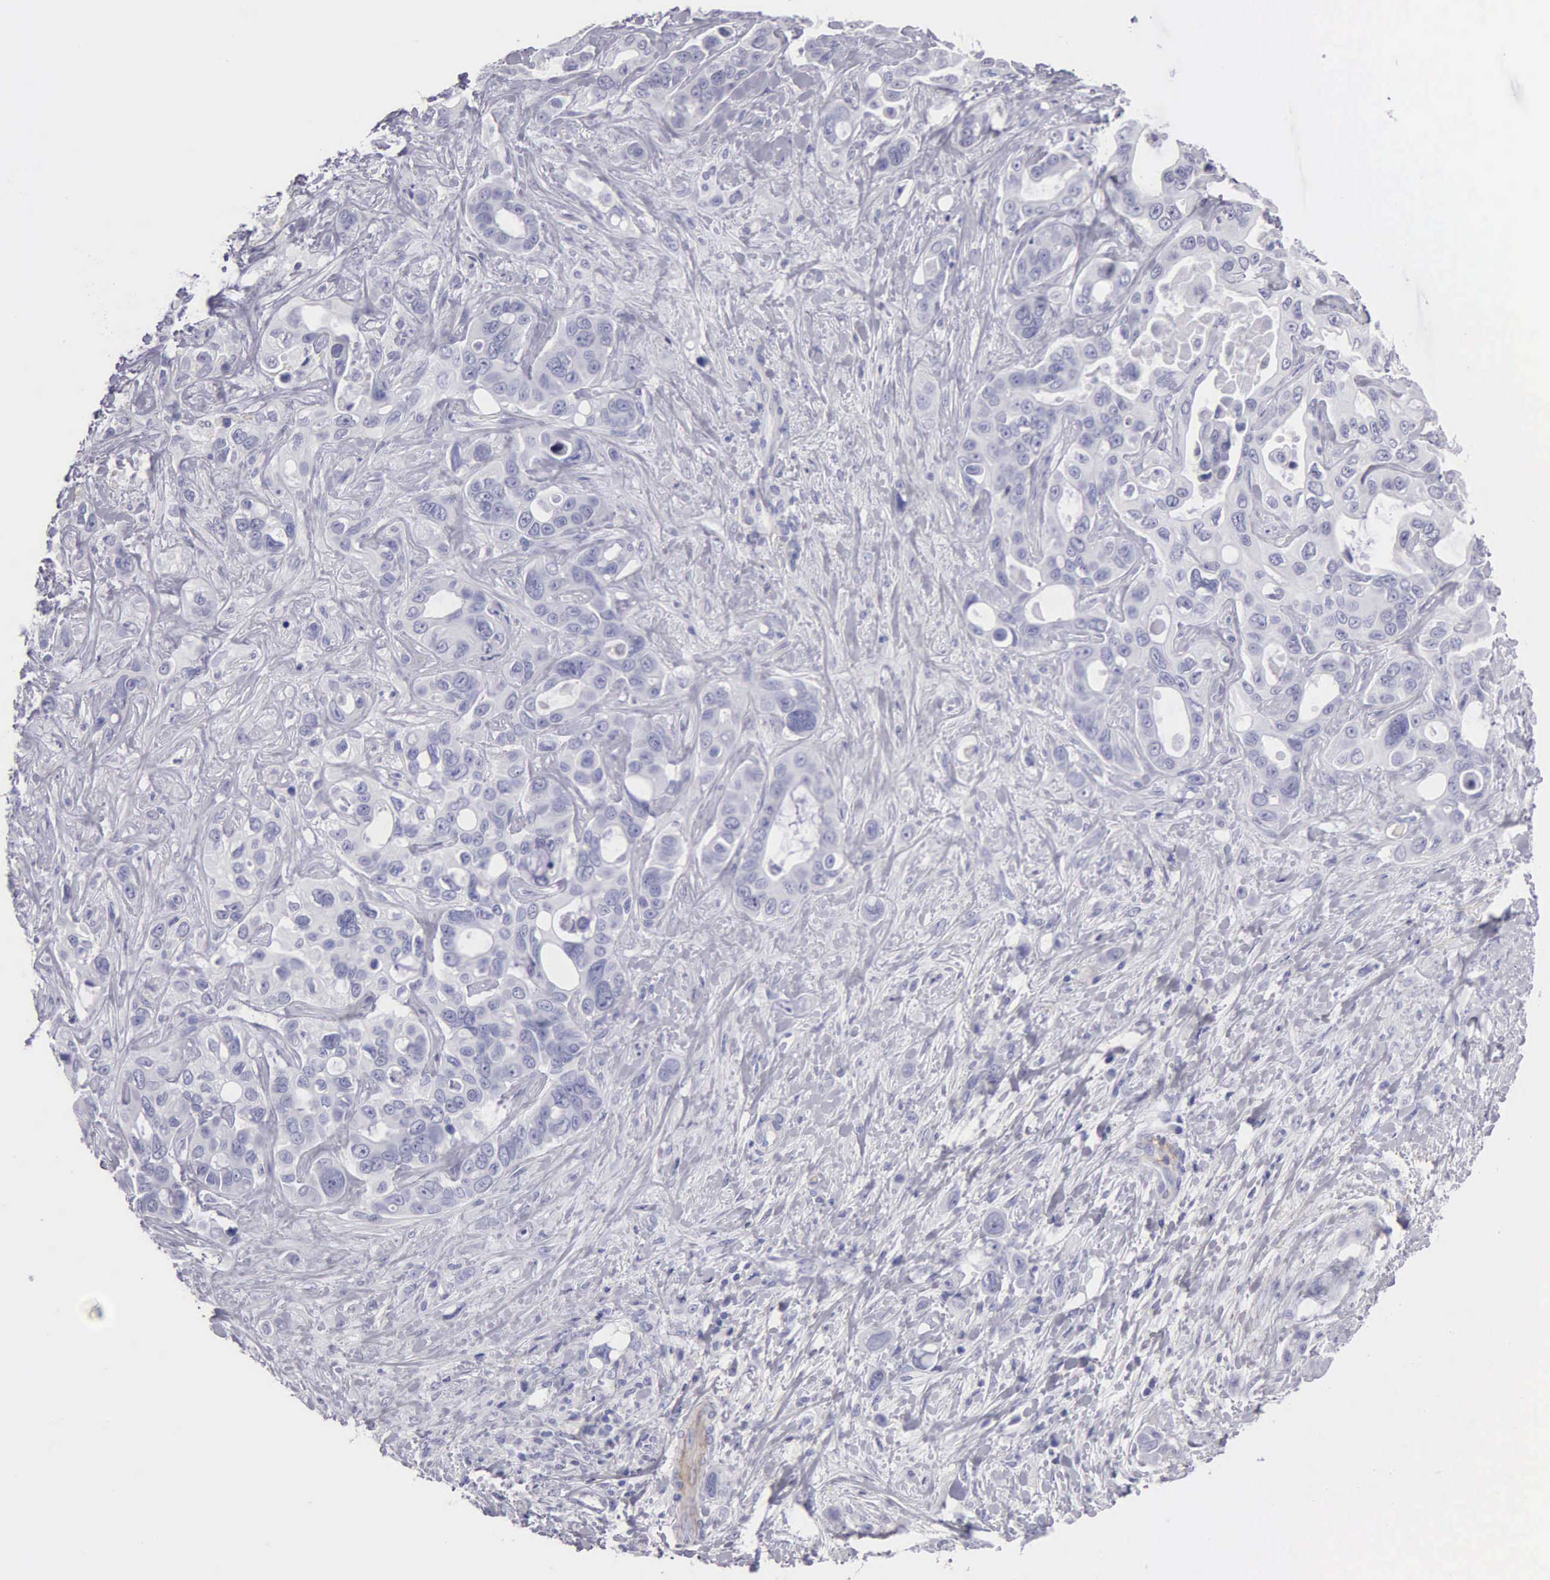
{"staining": {"intensity": "negative", "quantity": "none", "location": "none"}, "tissue": "liver cancer", "cell_type": "Tumor cells", "image_type": "cancer", "snomed": [{"axis": "morphology", "description": "Cholangiocarcinoma"}, {"axis": "topography", "description": "Liver"}], "caption": "Liver cancer (cholangiocarcinoma) was stained to show a protein in brown. There is no significant expression in tumor cells. (Stains: DAB (3,3'-diaminobenzidine) immunohistochemistry with hematoxylin counter stain, Microscopy: brightfield microscopy at high magnification).", "gene": "FBLN5", "patient": {"sex": "female", "age": 79}}